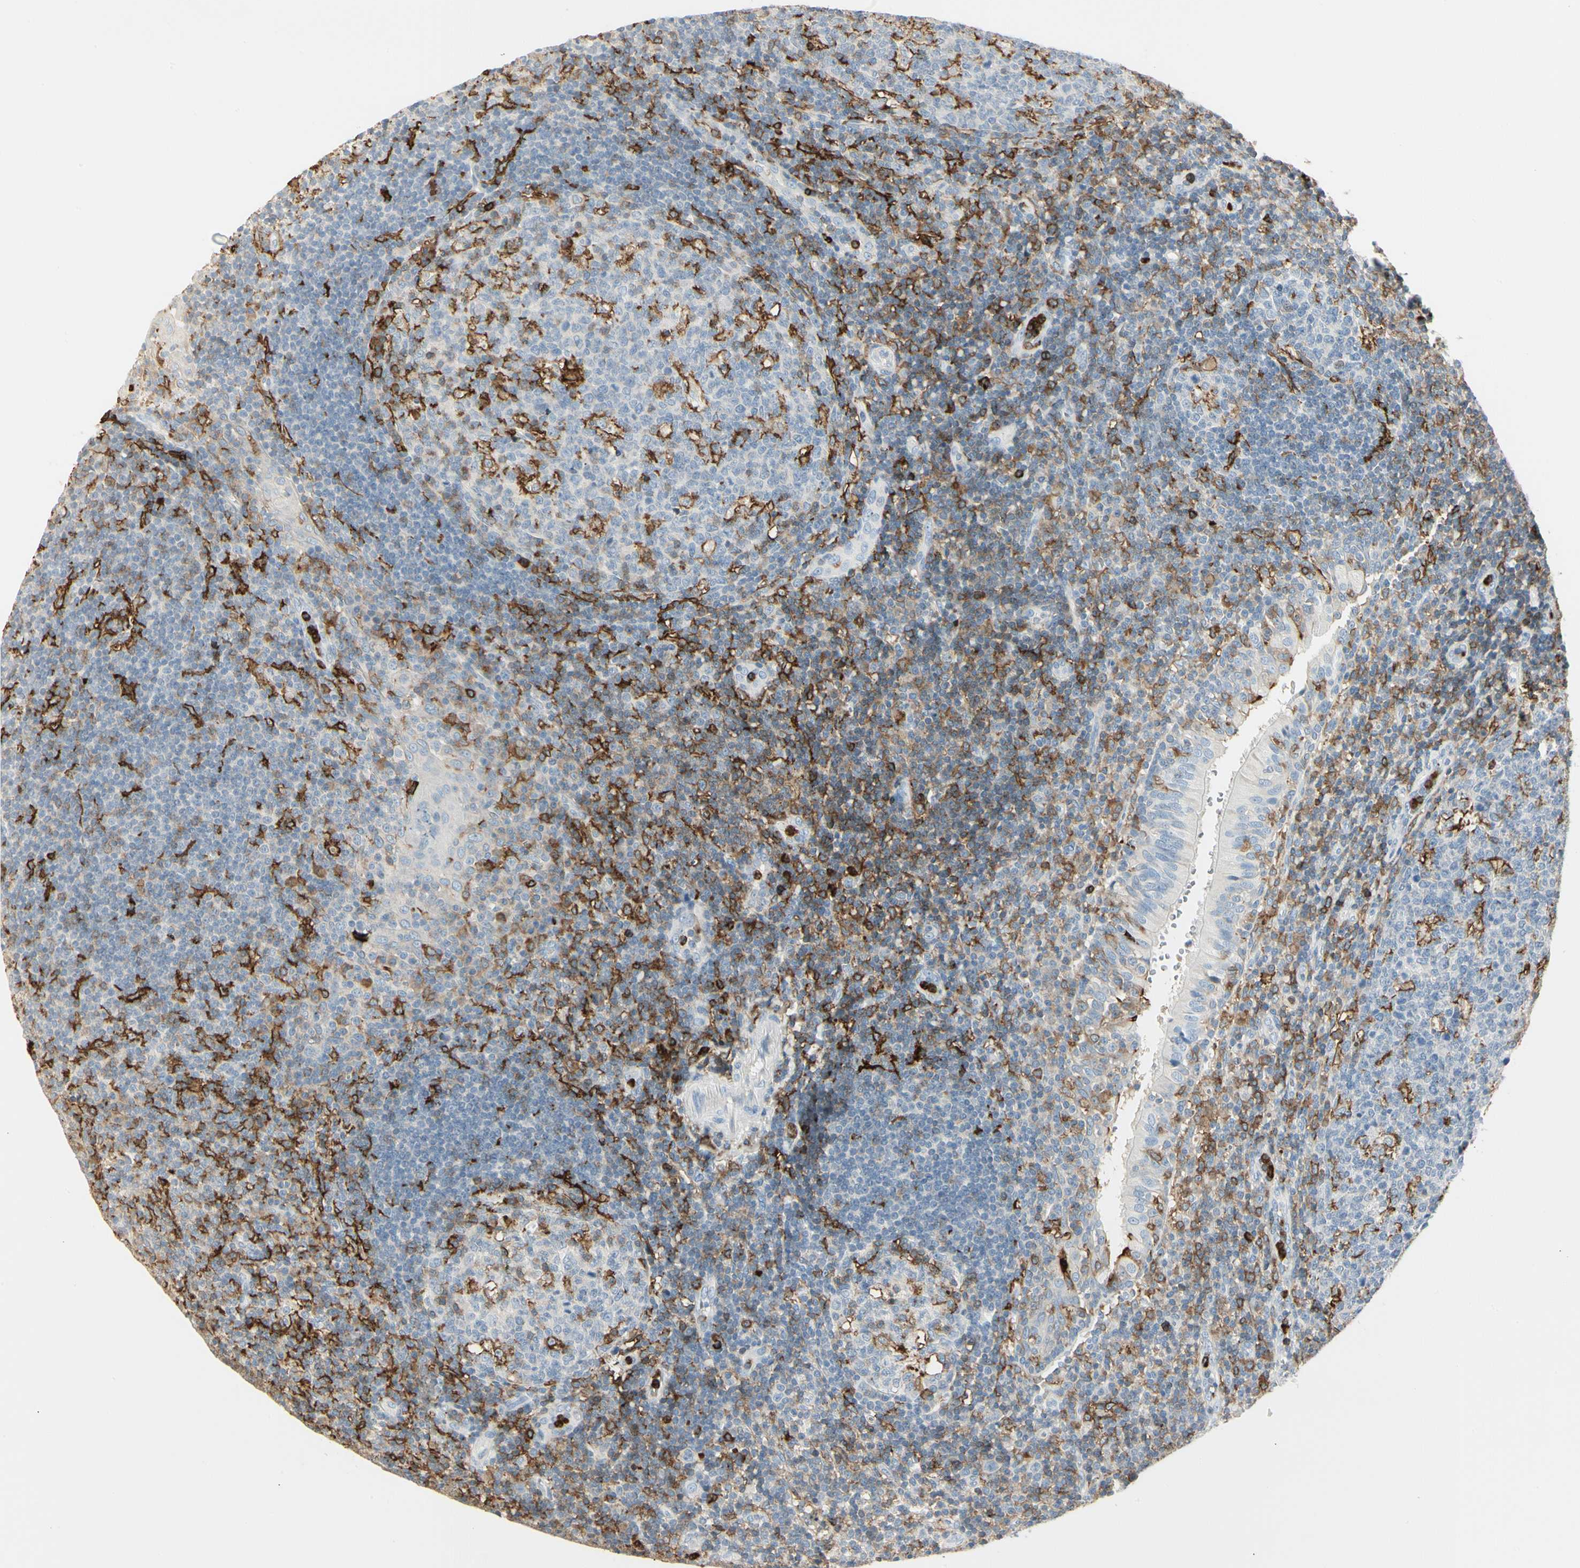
{"staining": {"intensity": "moderate", "quantity": "<25%", "location": "cytoplasmic/membranous"}, "tissue": "tonsil", "cell_type": "Germinal center cells", "image_type": "normal", "snomed": [{"axis": "morphology", "description": "Normal tissue, NOS"}, {"axis": "topography", "description": "Tonsil"}], "caption": "Immunohistochemical staining of benign tonsil exhibits <25% levels of moderate cytoplasmic/membranous protein staining in about <25% of germinal center cells.", "gene": "ITGB2", "patient": {"sex": "female", "age": 40}}